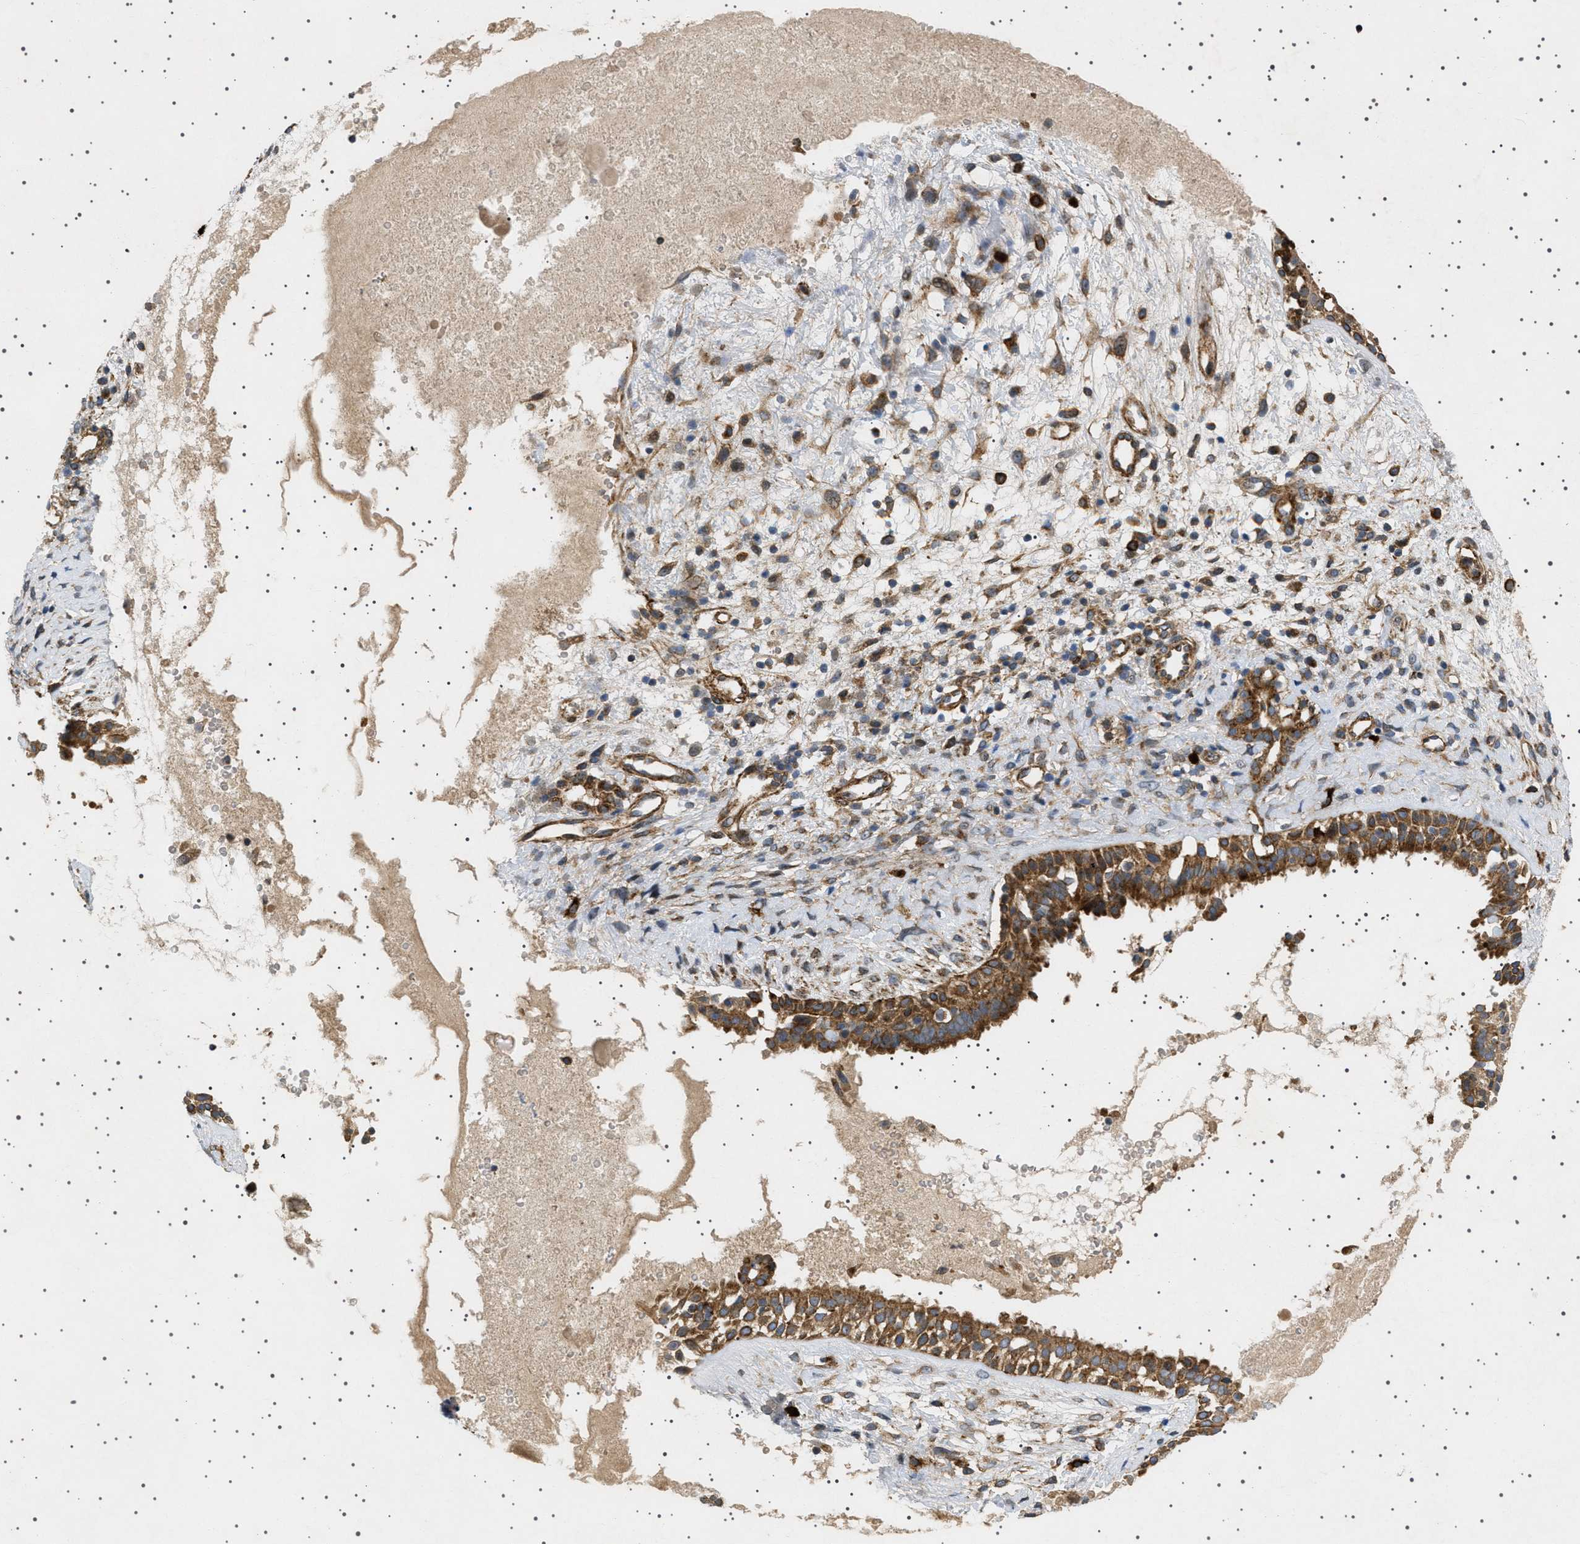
{"staining": {"intensity": "strong", "quantity": ">75%", "location": "cytoplasmic/membranous"}, "tissue": "nasopharynx", "cell_type": "Respiratory epithelial cells", "image_type": "normal", "snomed": [{"axis": "morphology", "description": "Normal tissue, NOS"}, {"axis": "topography", "description": "Nasopharynx"}], "caption": "Immunohistochemical staining of unremarkable human nasopharynx demonstrates >75% levels of strong cytoplasmic/membranous protein expression in about >75% of respiratory epithelial cells. (IHC, brightfield microscopy, high magnification).", "gene": "CCDC186", "patient": {"sex": "male", "age": 22}}